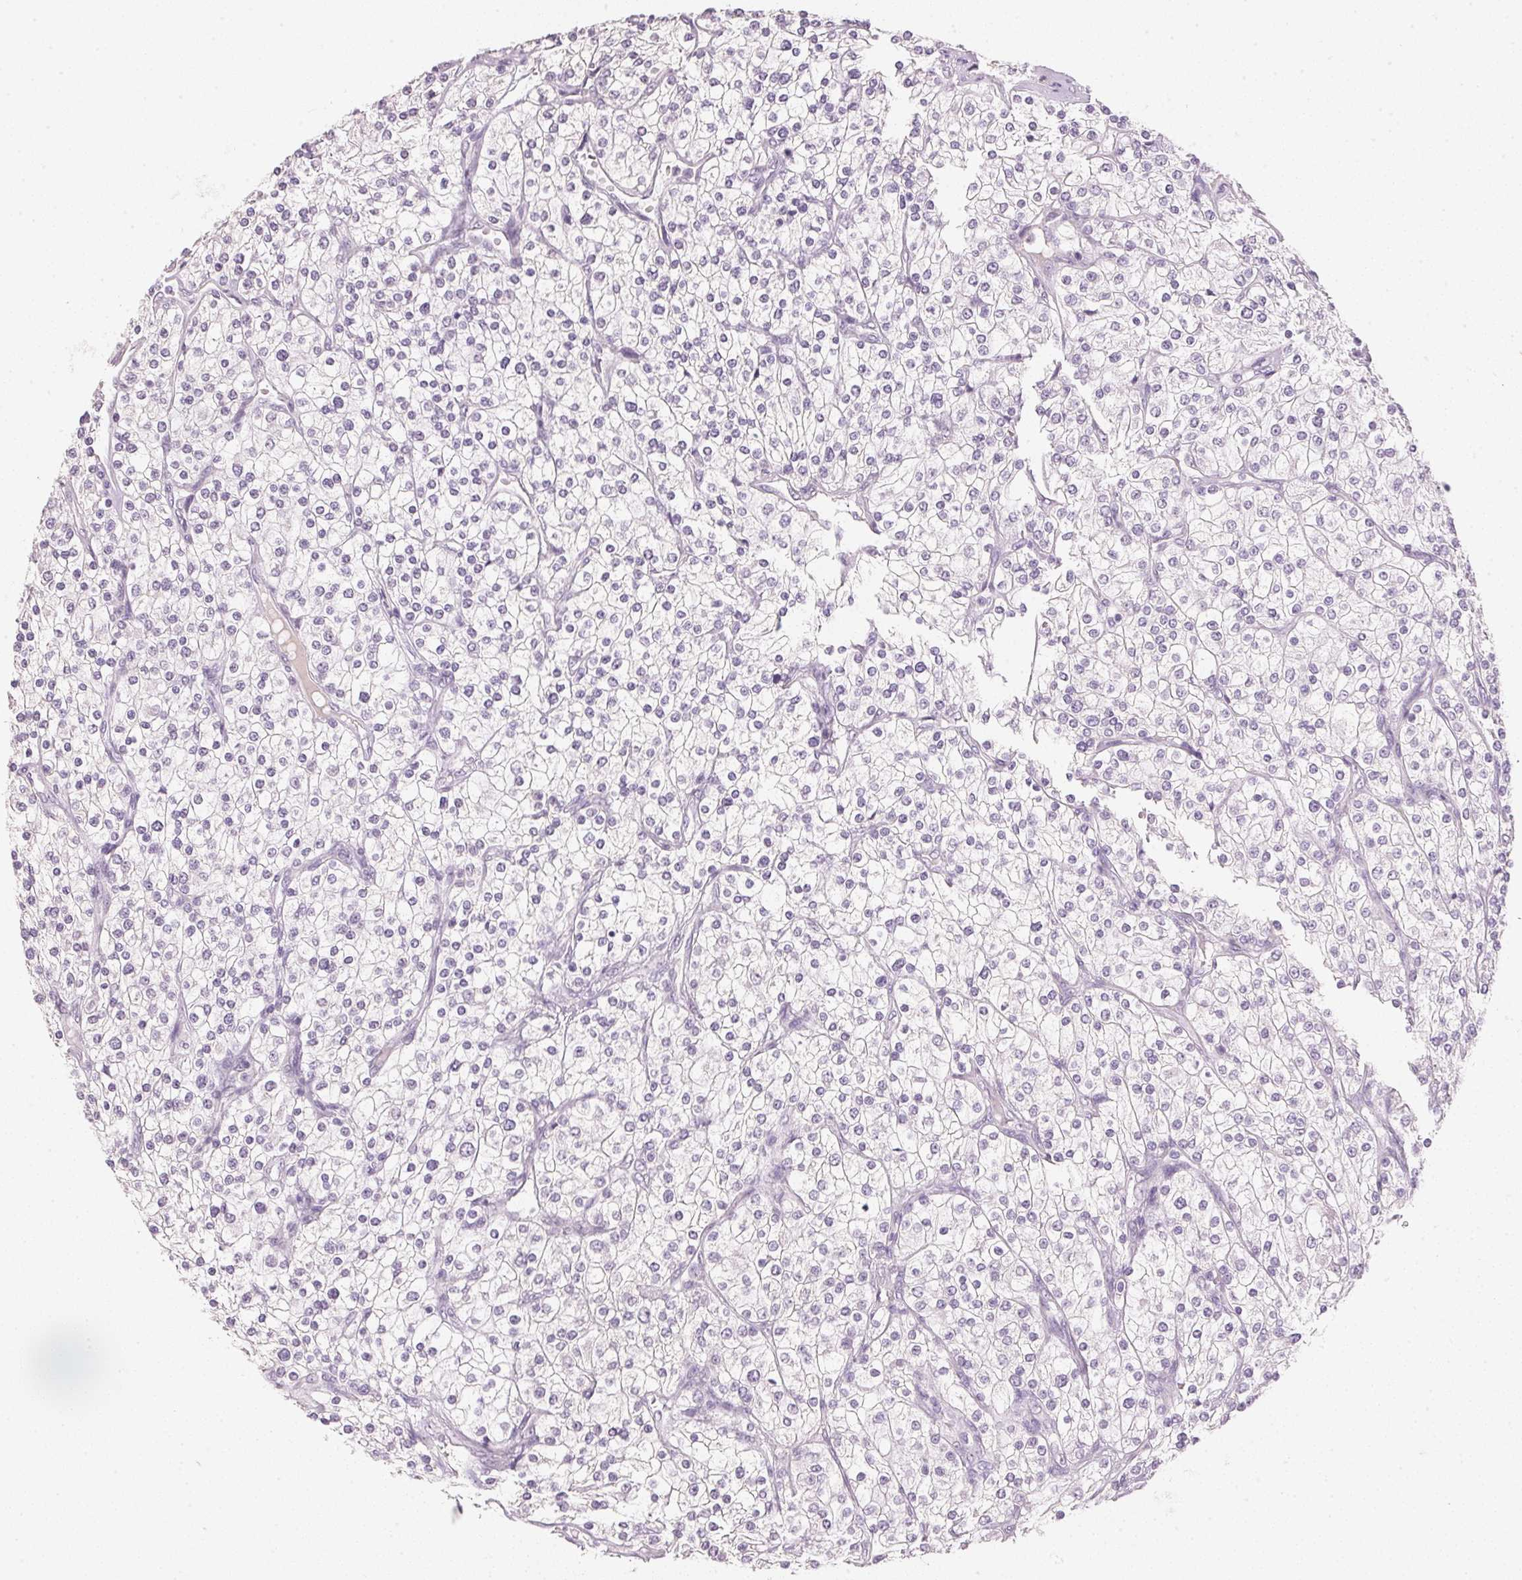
{"staining": {"intensity": "negative", "quantity": "none", "location": "none"}, "tissue": "renal cancer", "cell_type": "Tumor cells", "image_type": "cancer", "snomed": [{"axis": "morphology", "description": "Adenocarcinoma, NOS"}, {"axis": "topography", "description": "Kidney"}], "caption": "This is an IHC histopathology image of renal cancer. There is no staining in tumor cells.", "gene": "IGFBP1", "patient": {"sex": "male", "age": 80}}